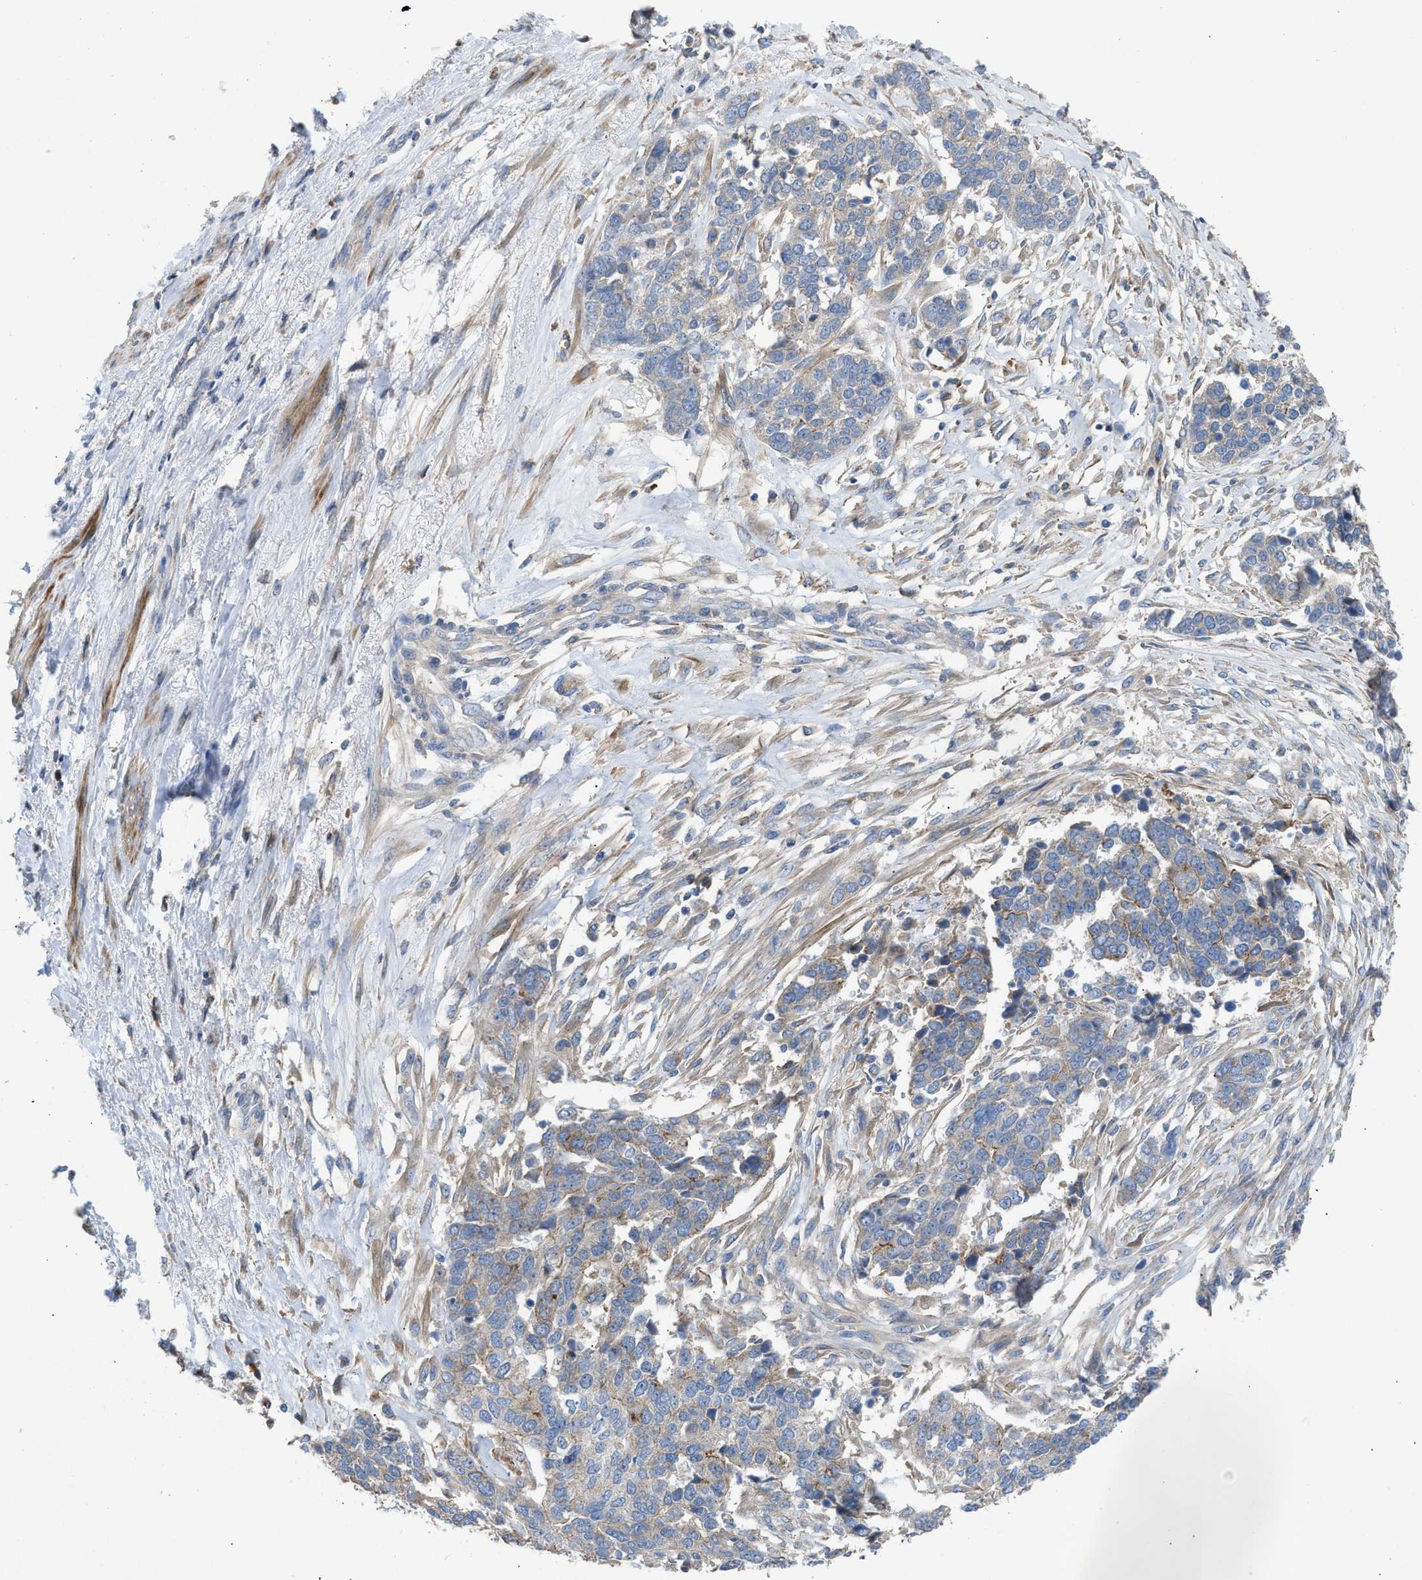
{"staining": {"intensity": "negative", "quantity": "none", "location": "none"}, "tissue": "ovarian cancer", "cell_type": "Tumor cells", "image_type": "cancer", "snomed": [{"axis": "morphology", "description": "Cystadenocarcinoma, serous, NOS"}, {"axis": "topography", "description": "Ovary"}], "caption": "High magnification brightfield microscopy of ovarian serous cystadenocarcinoma stained with DAB (brown) and counterstained with hematoxylin (blue): tumor cells show no significant expression.", "gene": "AOAH", "patient": {"sex": "female", "age": 44}}